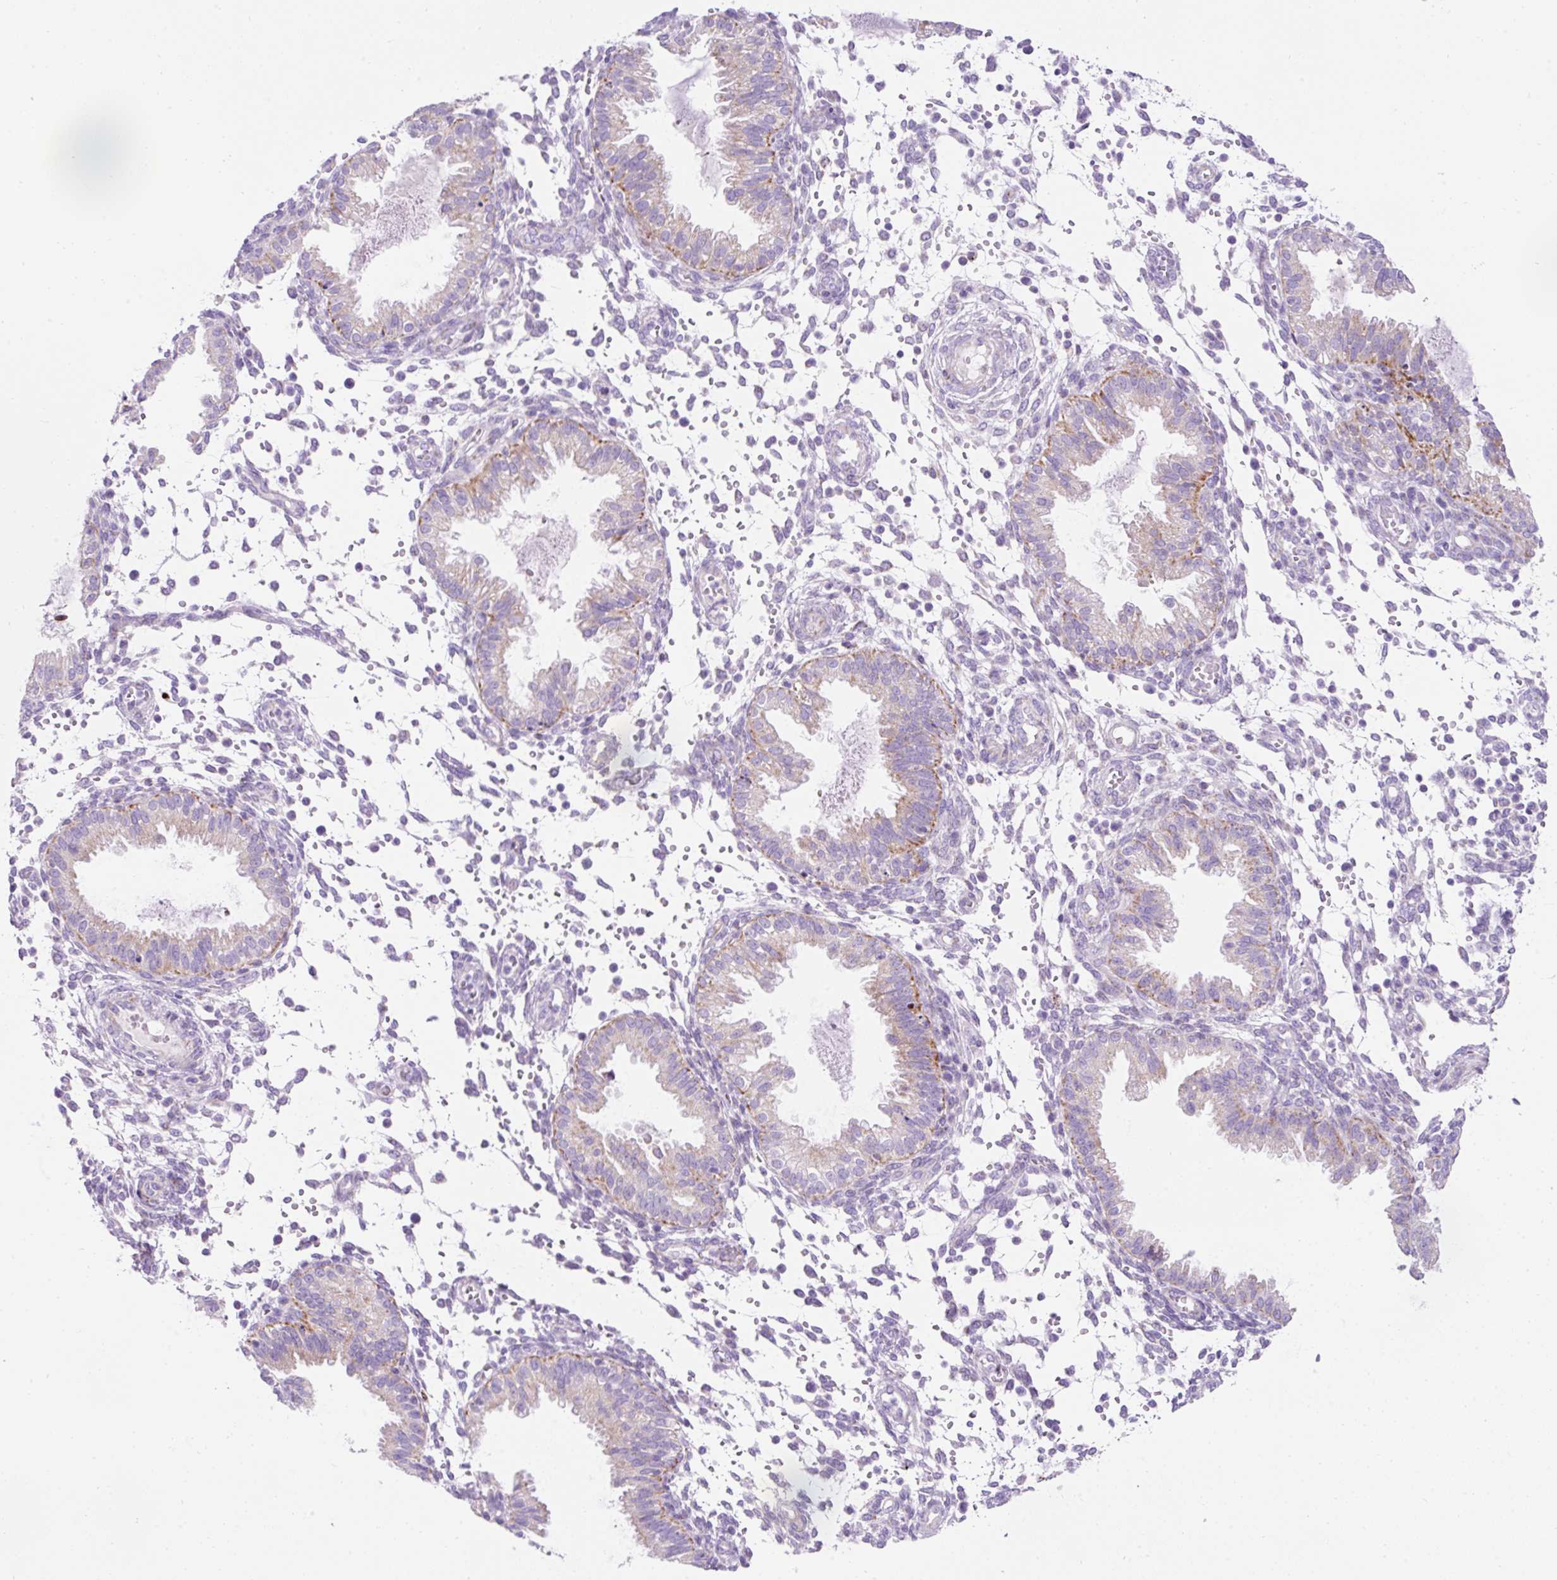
{"staining": {"intensity": "negative", "quantity": "none", "location": "none"}, "tissue": "endometrium", "cell_type": "Cells in endometrial stroma", "image_type": "normal", "snomed": [{"axis": "morphology", "description": "Normal tissue, NOS"}, {"axis": "topography", "description": "Endometrium"}], "caption": "Micrograph shows no significant protein positivity in cells in endometrial stroma of benign endometrium. Nuclei are stained in blue.", "gene": "PLPP2", "patient": {"sex": "female", "age": 33}}